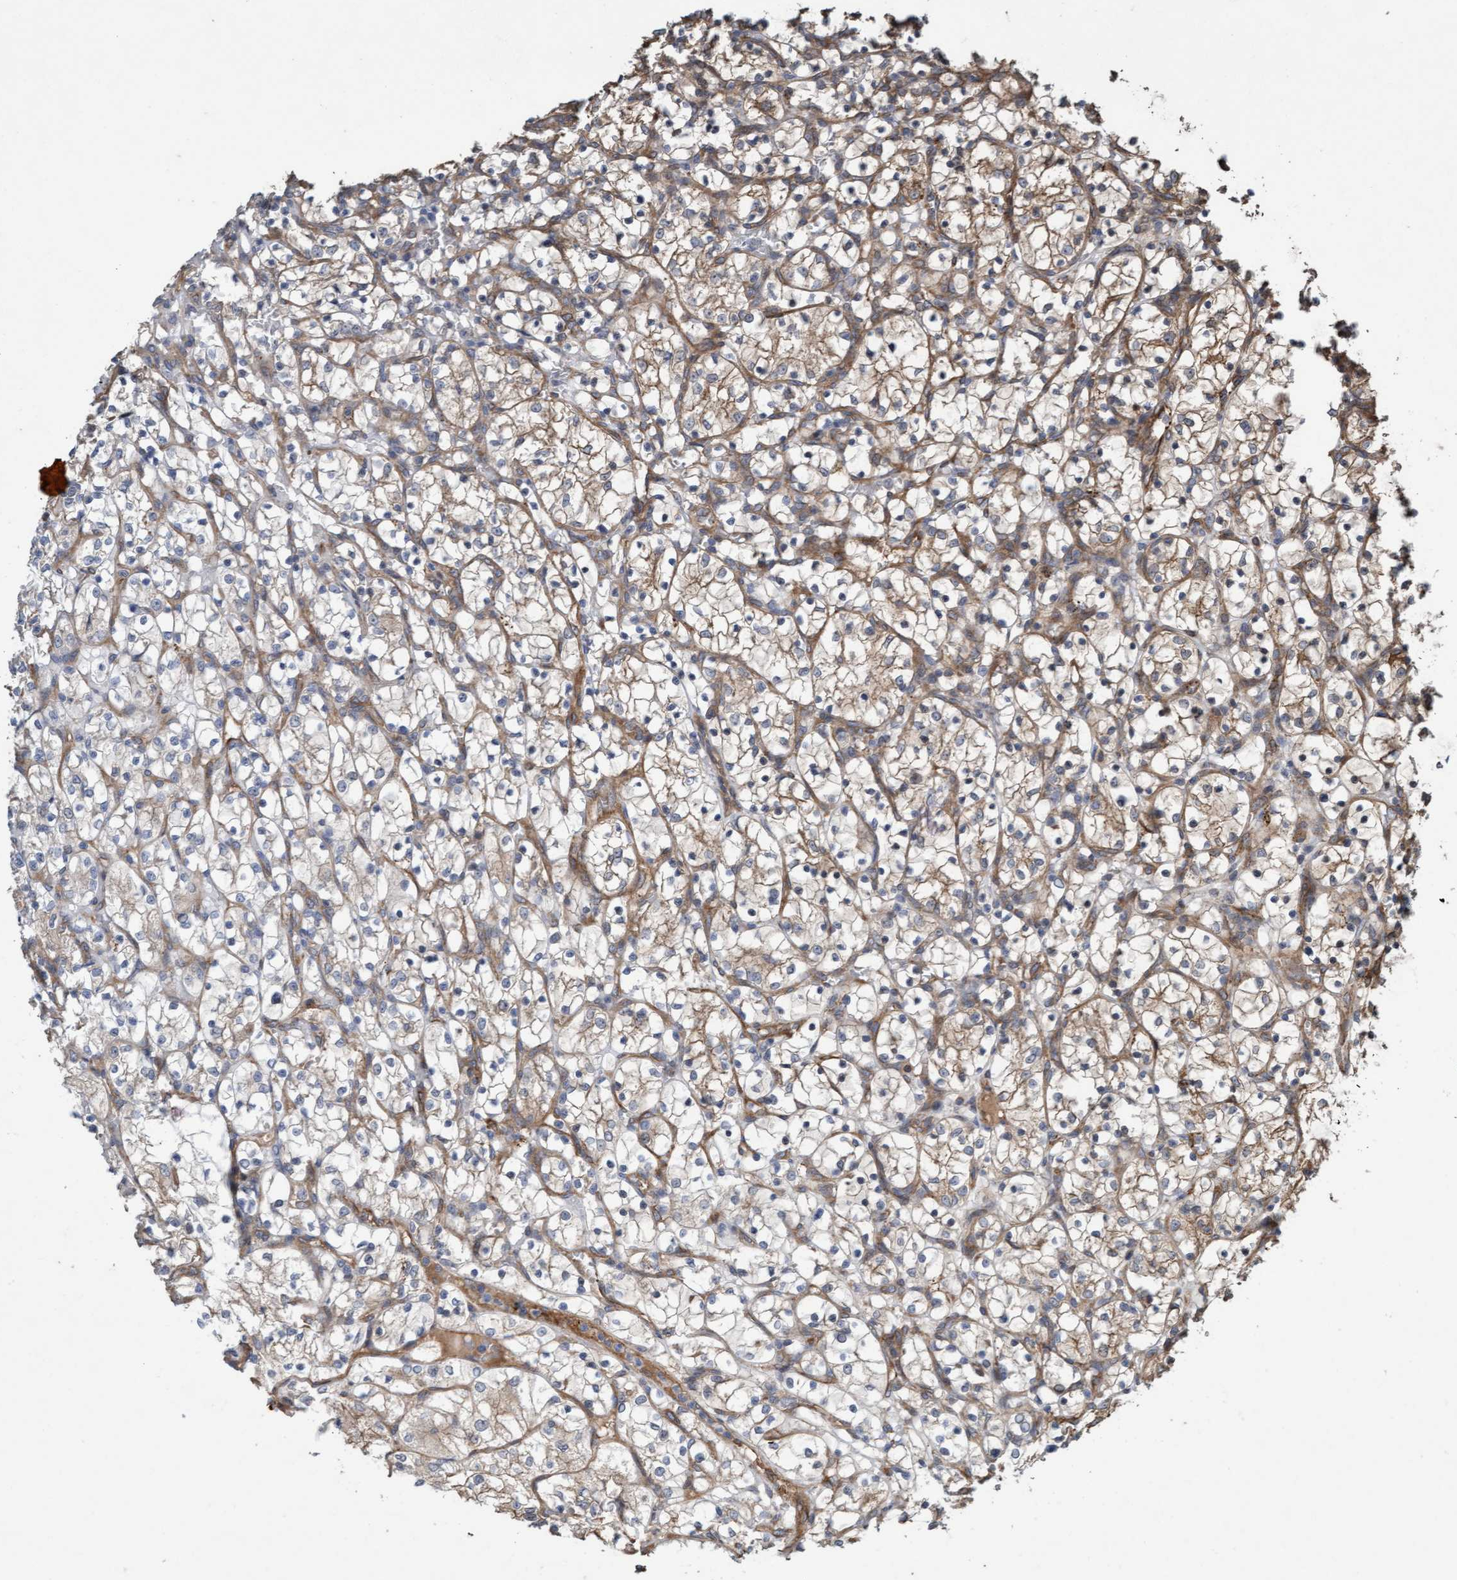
{"staining": {"intensity": "moderate", "quantity": "<25%", "location": "cytoplasmic/membranous"}, "tissue": "renal cancer", "cell_type": "Tumor cells", "image_type": "cancer", "snomed": [{"axis": "morphology", "description": "Adenocarcinoma, NOS"}, {"axis": "topography", "description": "Kidney"}], "caption": "Immunohistochemical staining of human adenocarcinoma (renal) shows low levels of moderate cytoplasmic/membranous protein positivity in about <25% of tumor cells. The protein of interest is stained brown, and the nuclei are stained in blue (DAB IHC with brightfield microscopy, high magnification).", "gene": "CDC42EP4", "patient": {"sex": "female", "age": 69}}